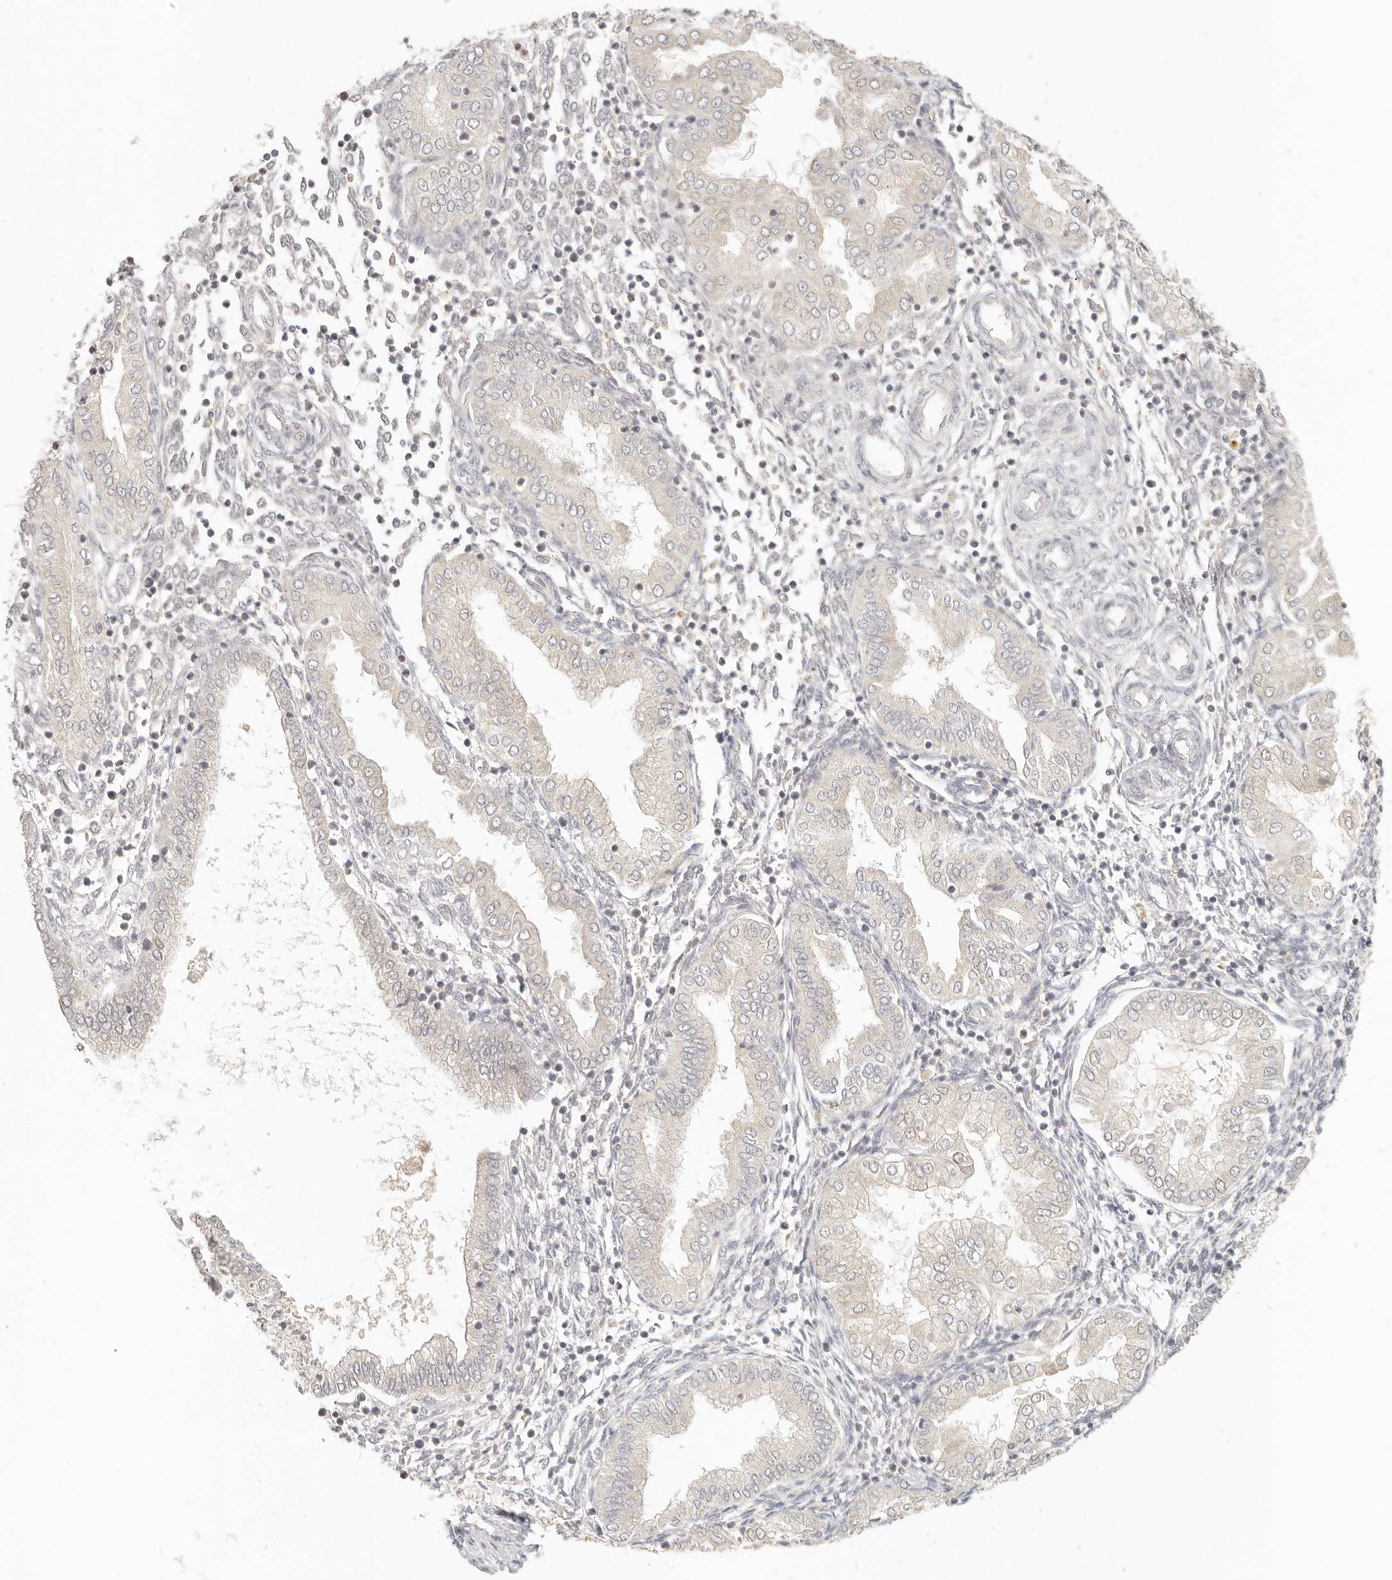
{"staining": {"intensity": "negative", "quantity": "none", "location": "none"}, "tissue": "endometrium", "cell_type": "Cells in endometrial stroma", "image_type": "normal", "snomed": [{"axis": "morphology", "description": "Normal tissue, NOS"}, {"axis": "topography", "description": "Endometrium"}], "caption": "The IHC image has no significant positivity in cells in endometrial stroma of endometrium.", "gene": "INTS11", "patient": {"sex": "female", "age": 53}}